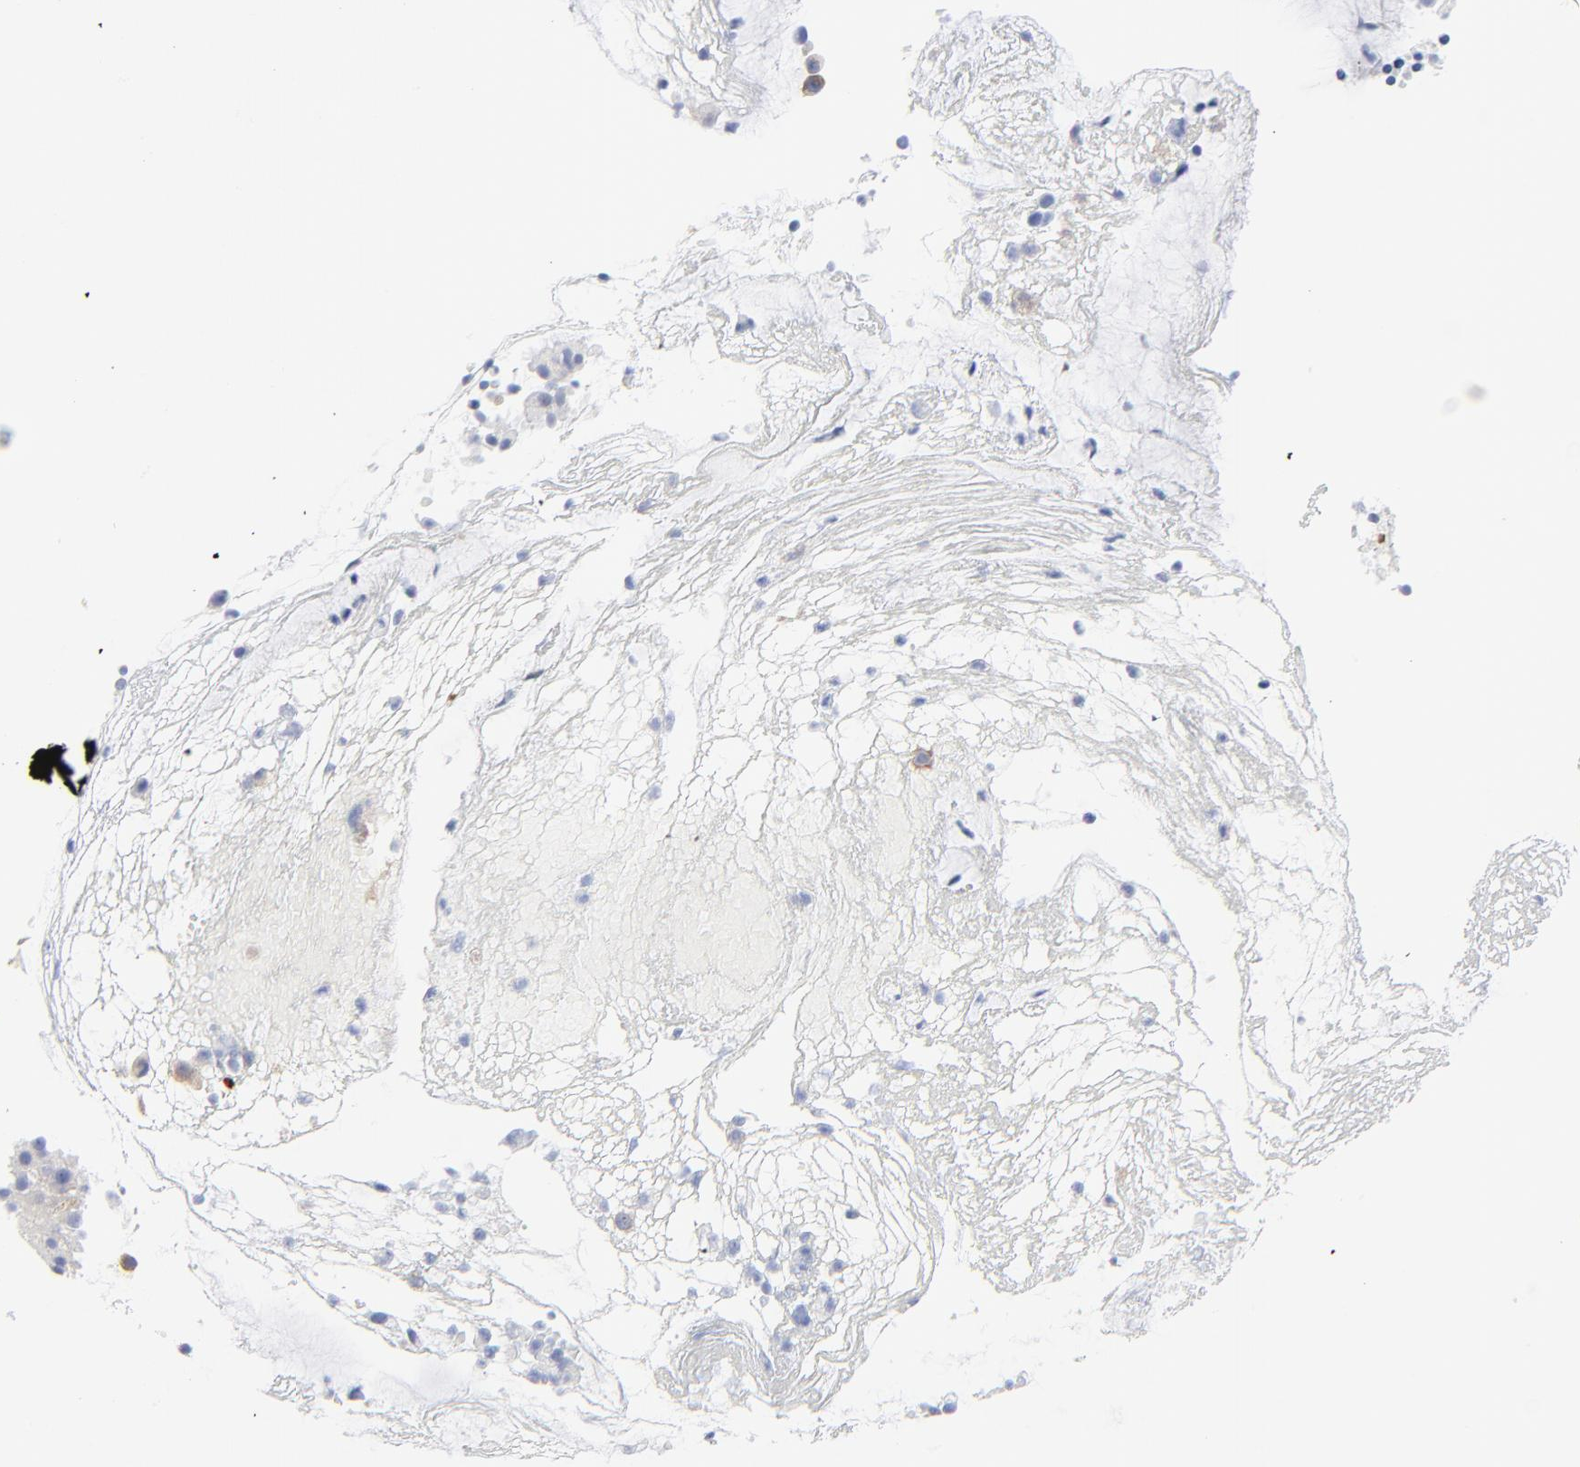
{"staining": {"intensity": "negative", "quantity": "none", "location": "none"}, "tissue": "nasopharynx", "cell_type": "Respiratory epithelial cells", "image_type": "normal", "snomed": [{"axis": "morphology", "description": "Normal tissue, NOS"}, {"axis": "morphology", "description": "Inflammation, NOS"}, {"axis": "morphology", "description": "Malignant melanoma, Metastatic site"}, {"axis": "topography", "description": "Nasopharynx"}], "caption": "The photomicrograph displays no staining of respiratory epithelial cells in benign nasopharynx. Brightfield microscopy of immunohistochemistry stained with DAB (brown) and hematoxylin (blue), captured at high magnification.", "gene": "STAT2", "patient": {"sex": "female", "age": 55}}